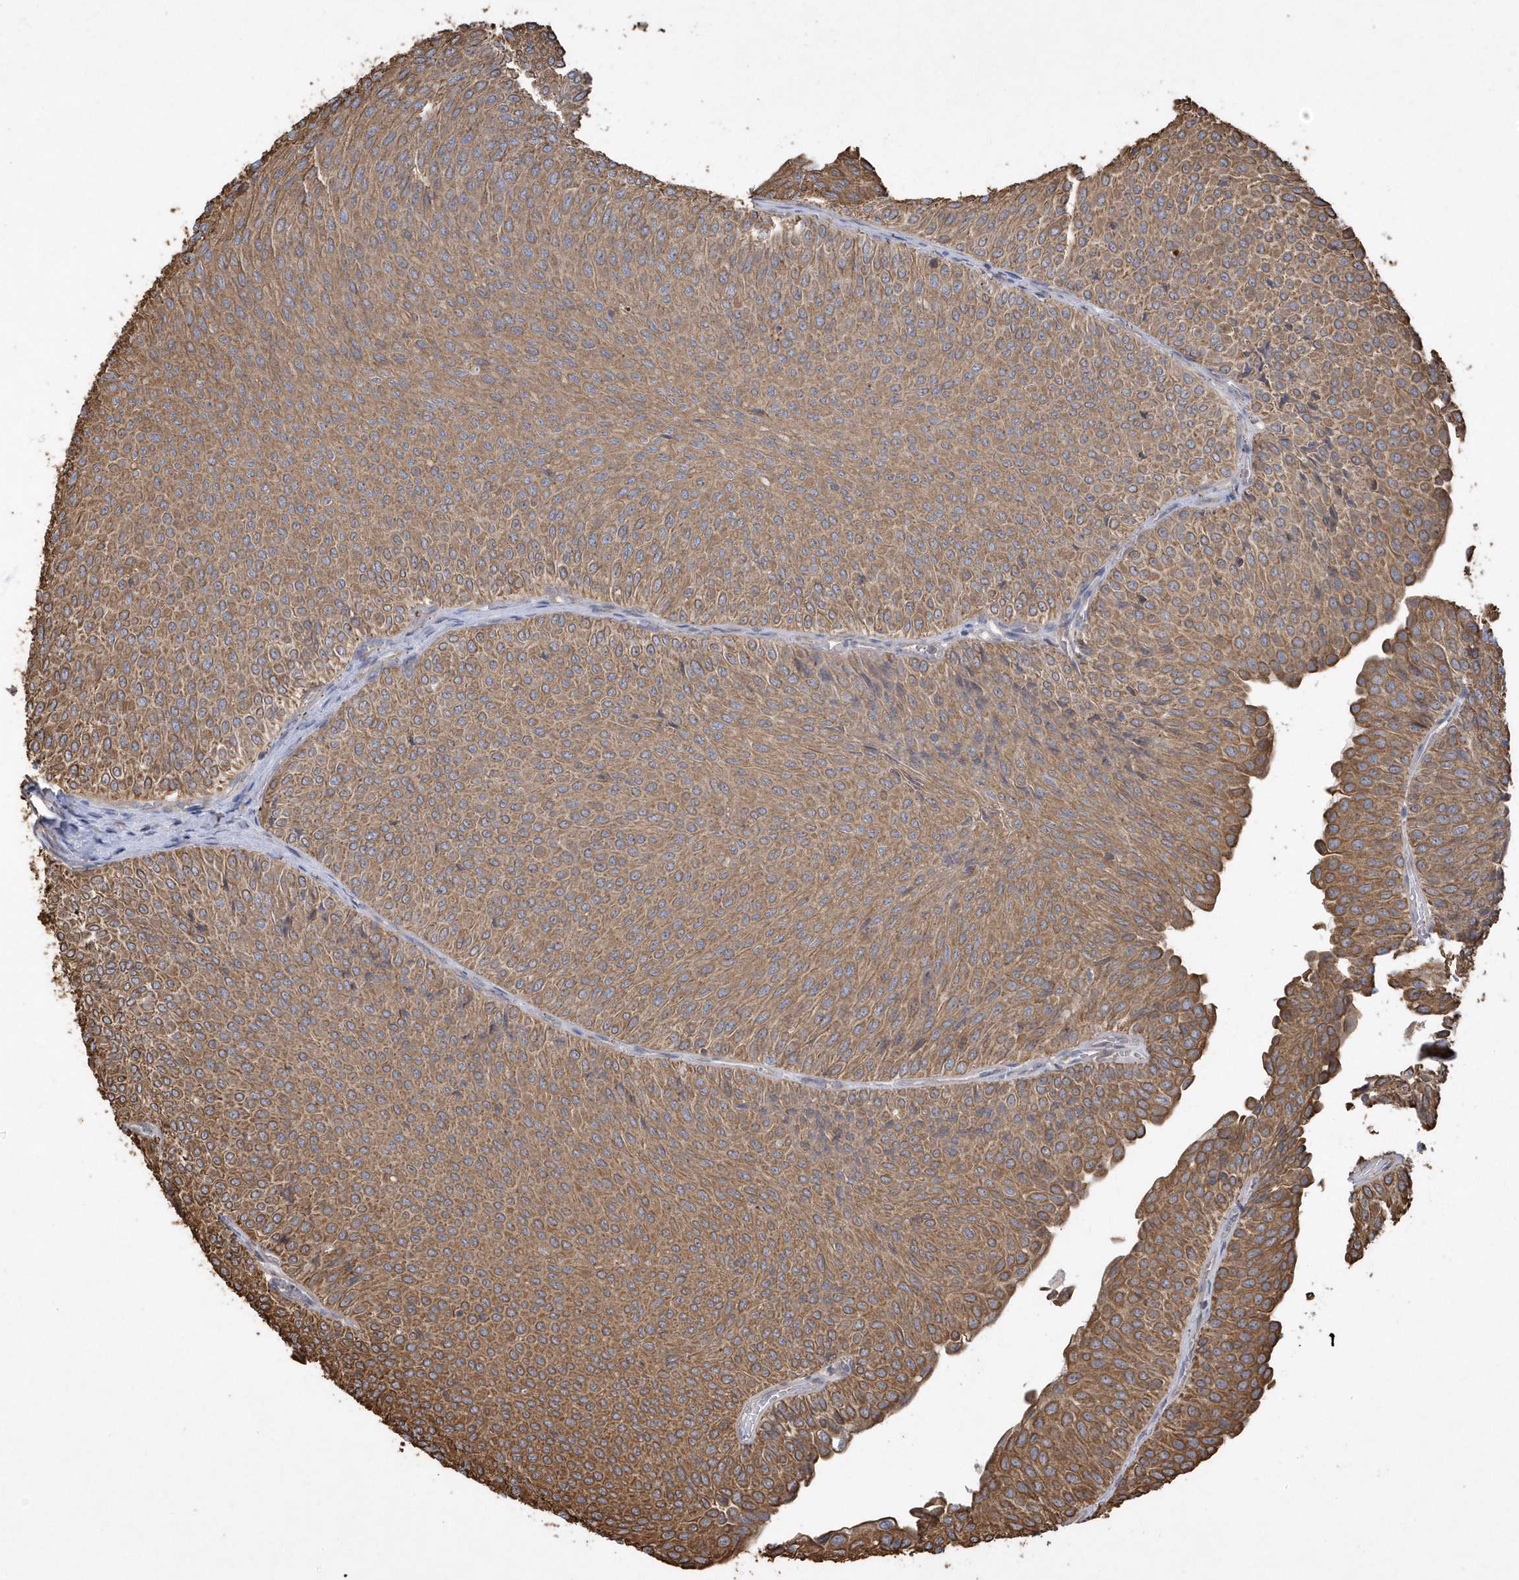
{"staining": {"intensity": "moderate", "quantity": ">75%", "location": "cytoplasmic/membranous"}, "tissue": "urothelial cancer", "cell_type": "Tumor cells", "image_type": "cancer", "snomed": [{"axis": "morphology", "description": "Urothelial carcinoma, Low grade"}, {"axis": "topography", "description": "Urinary bladder"}], "caption": "The histopathology image displays immunohistochemical staining of urothelial cancer. There is moderate cytoplasmic/membranous staining is present in approximately >75% of tumor cells.", "gene": "SENP8", "patient": {"sex": "male", "age": 78}}